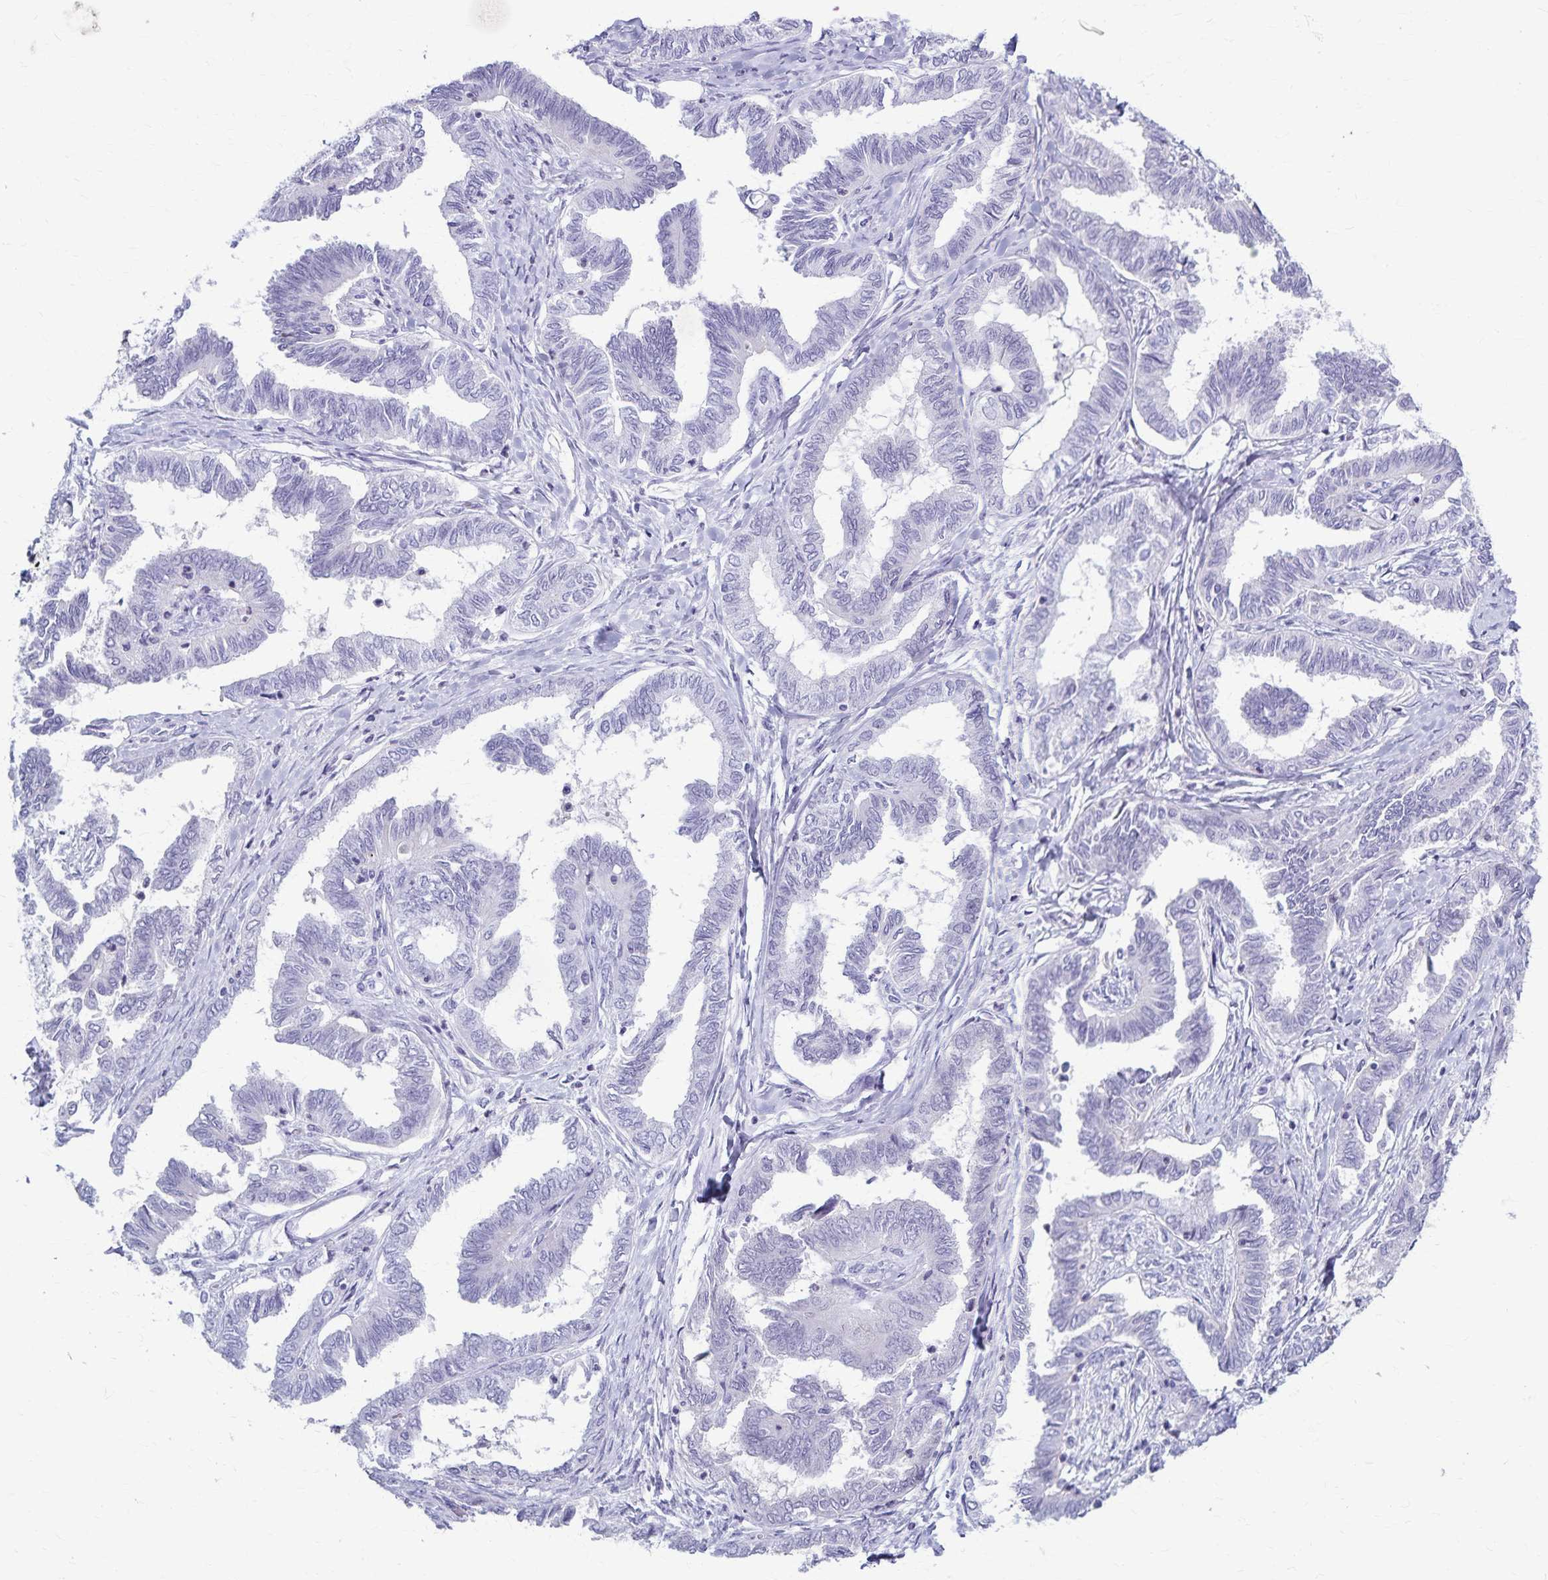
{"staining": {"intensity": "negative", "quantity": "none", "location": "none"}, "tissue": "ovarian cancer", "cell_type": "Tumor cells", "image_type": "cancer", "snomed": [{"axis": "morphology", "description": "Carcinoma, endometroid"}, {"axis": "topography", "description": "Ovary"}], "caption": "The photomicrograph shows no staining of tumor cells in ovarian cancer (endometroid carcinoma).", "gene": "TMEM60", "patient": {"sex": "female", "age": 70}}